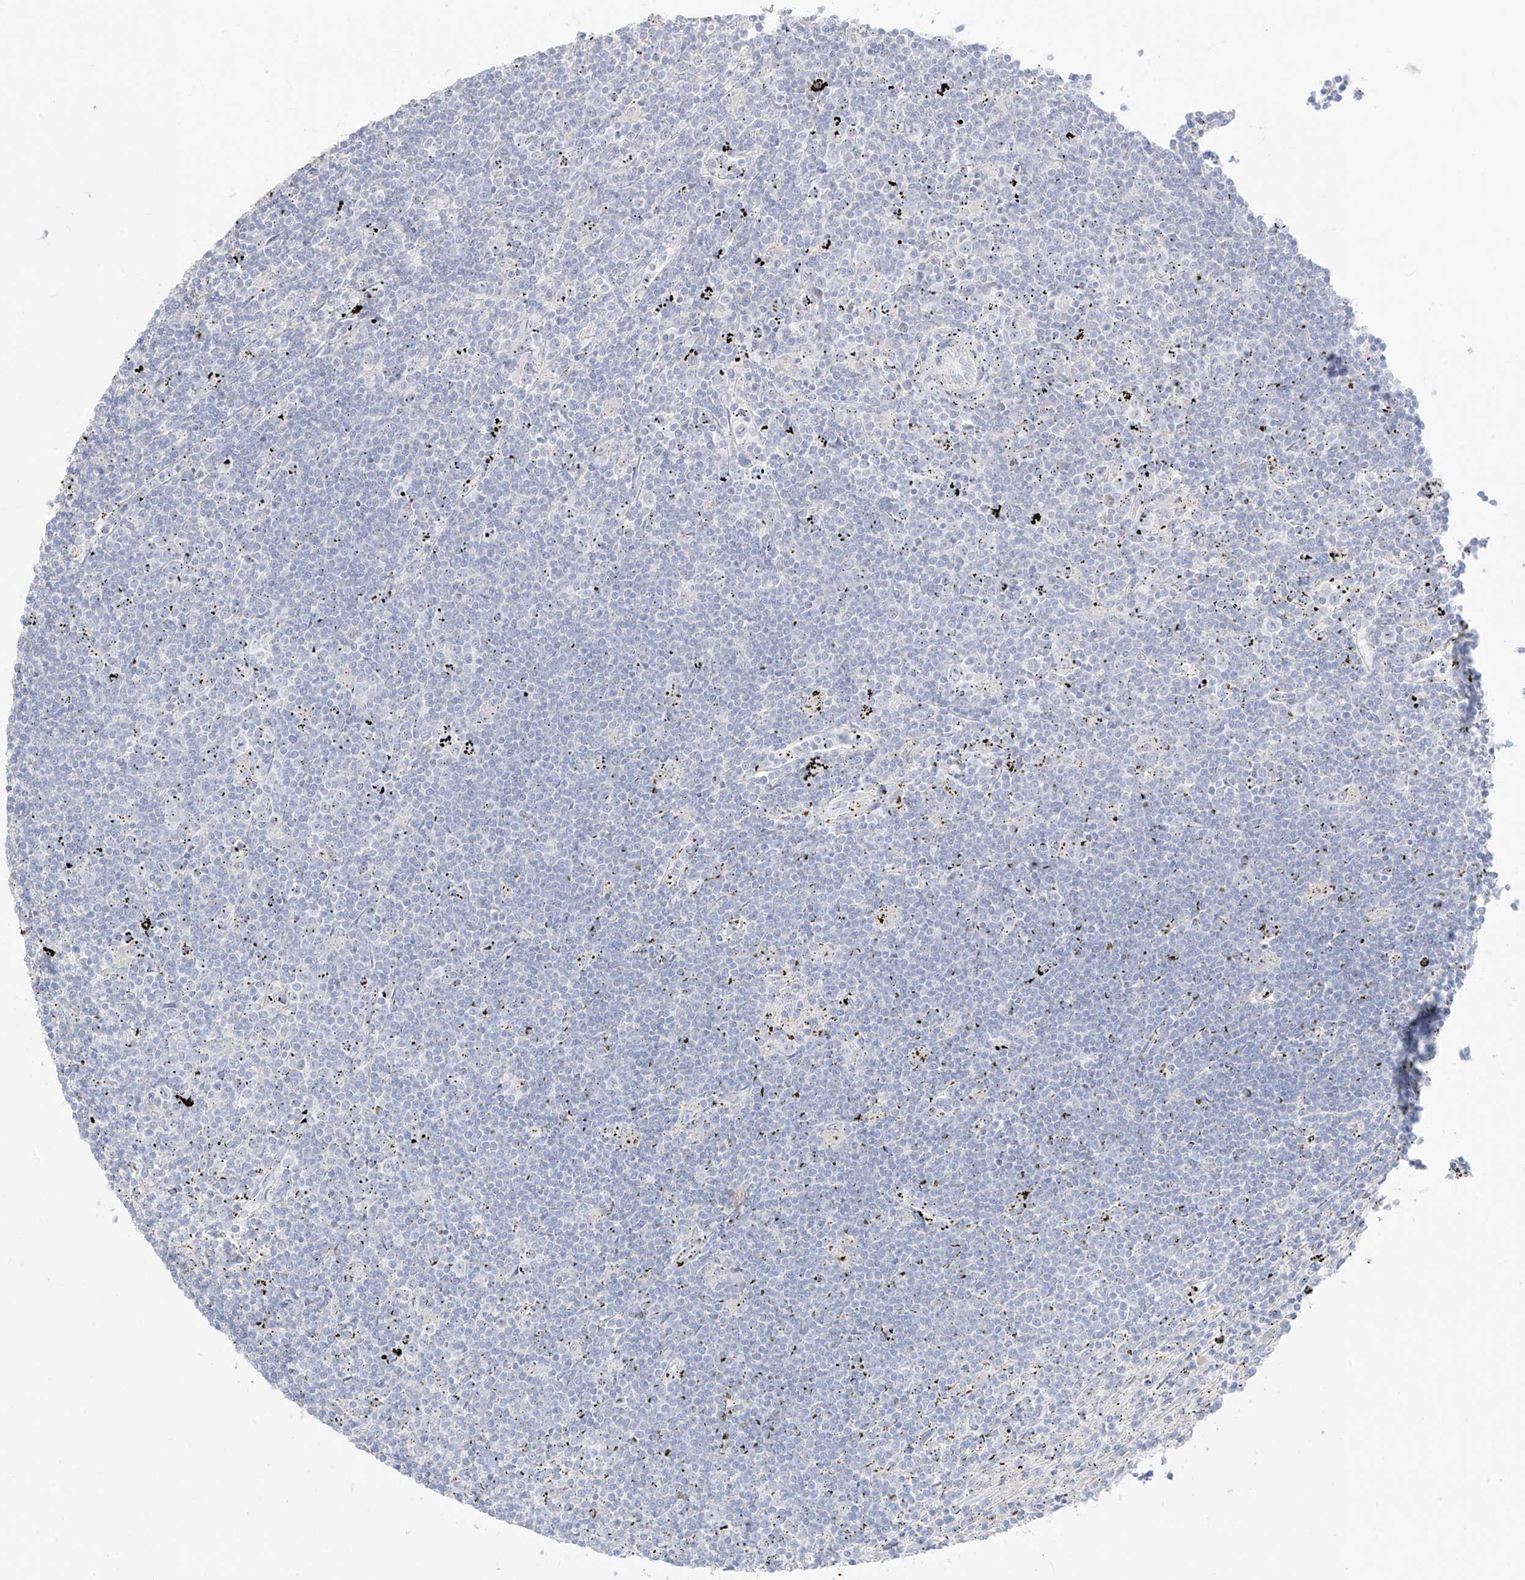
{"staining": {"intensity": "negative", "quantity": "none", "location": "none"}, "tissue": "lymphoma", "cell_type": "Tumor cells", "image_type": "cancer", "snomed": [{"axis": "morphology", "description": "Malignant lymphoma, non-Hodgkin's type, Low grade"}, {"axis": "topography", "description": "Spleen"}], "caption": "Low-grade malignant lymphoma, non-Hodgkin's type was stained to show a protein in brown. There is no significant expression in tumor cells. (DAB immunohistochemistry visualized using brightfield microscopy, high magnification).", "gene": "ARHGEF40", "patient": {"sex": "male", "age": 76}}